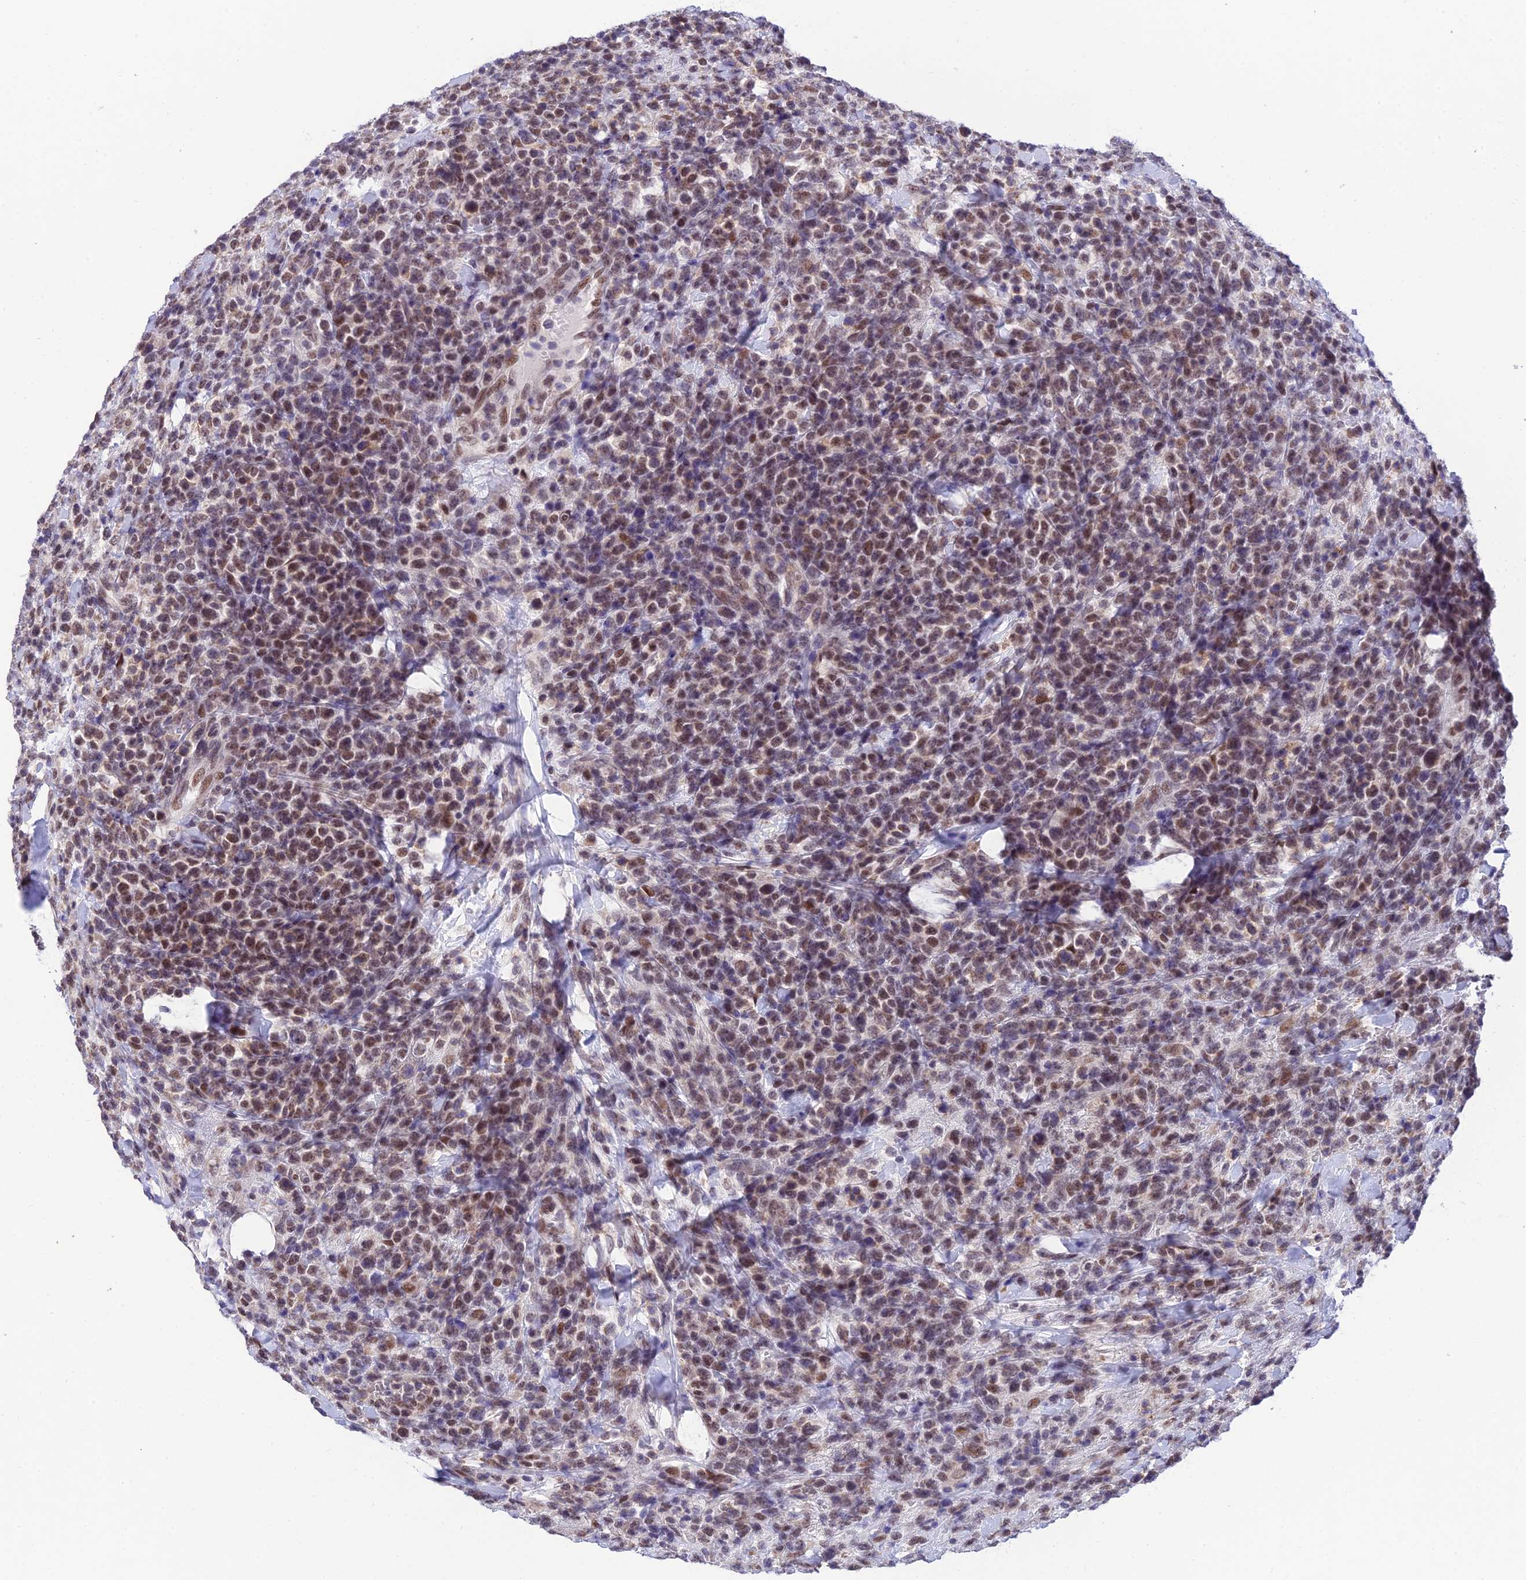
{"staining": {"intensity": "moderate", "quantity": ">75%", "location": "nuclear"}, "tissue": "lymphoma", "cell_type": "Tumor cells", "image_type": "cancer", "snomed": [{"axis": "morphology", "description": "Malignant lymphoma, non-Hodgkin's type, High grade"}, {"axis": "topography", "description": "Colon"}], "caption": "Moderate nuclear expression for a protein is identified in approximately >75% of tumor cells of lymphoma using immunohistochemistry.", "gene": "C2orf49", "patient": {"sex": "female", "age": 53}}